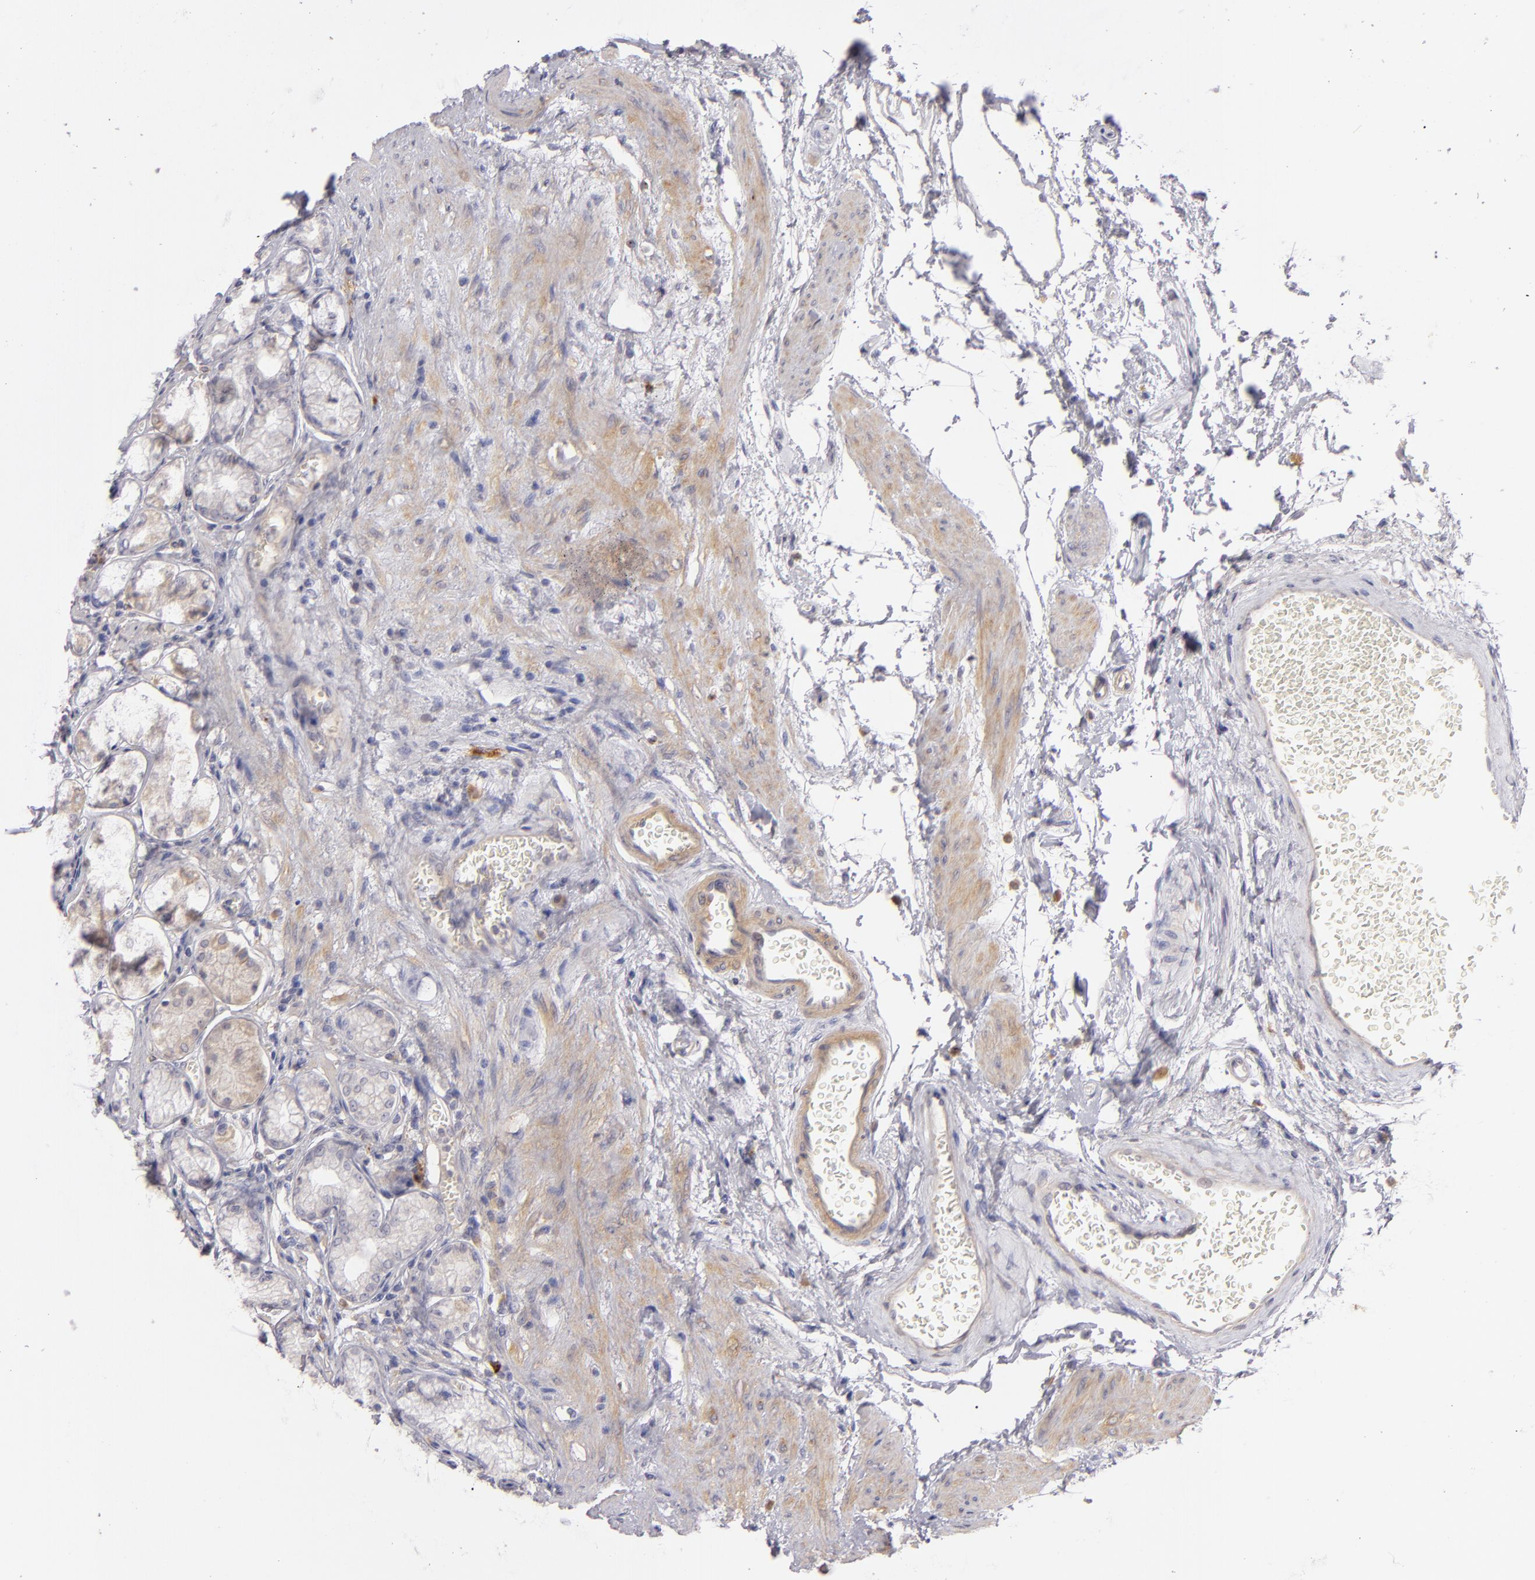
{"staining": {"intensity": "weak", "quantity": "<25%", "location": "cytoplasmic/membranous"}, "tissue": "stomach", "cell_type": "Glandular cells", "image_type": "normal", "snomed": [{"axis": "morphology", "description": "Normal tissue, NOS"}, {"axis": "topography", "description": "Stomach"}, {"axis": "topography", "description": "Stomach, lower"}], "caption": "Immunohistochemistry micrograph of benign stomach: human stomach stained with DAB displays no significant protein staining in glandular cells.", "gene": "CD83", "patient": {"sex": "male", "age": 76}}